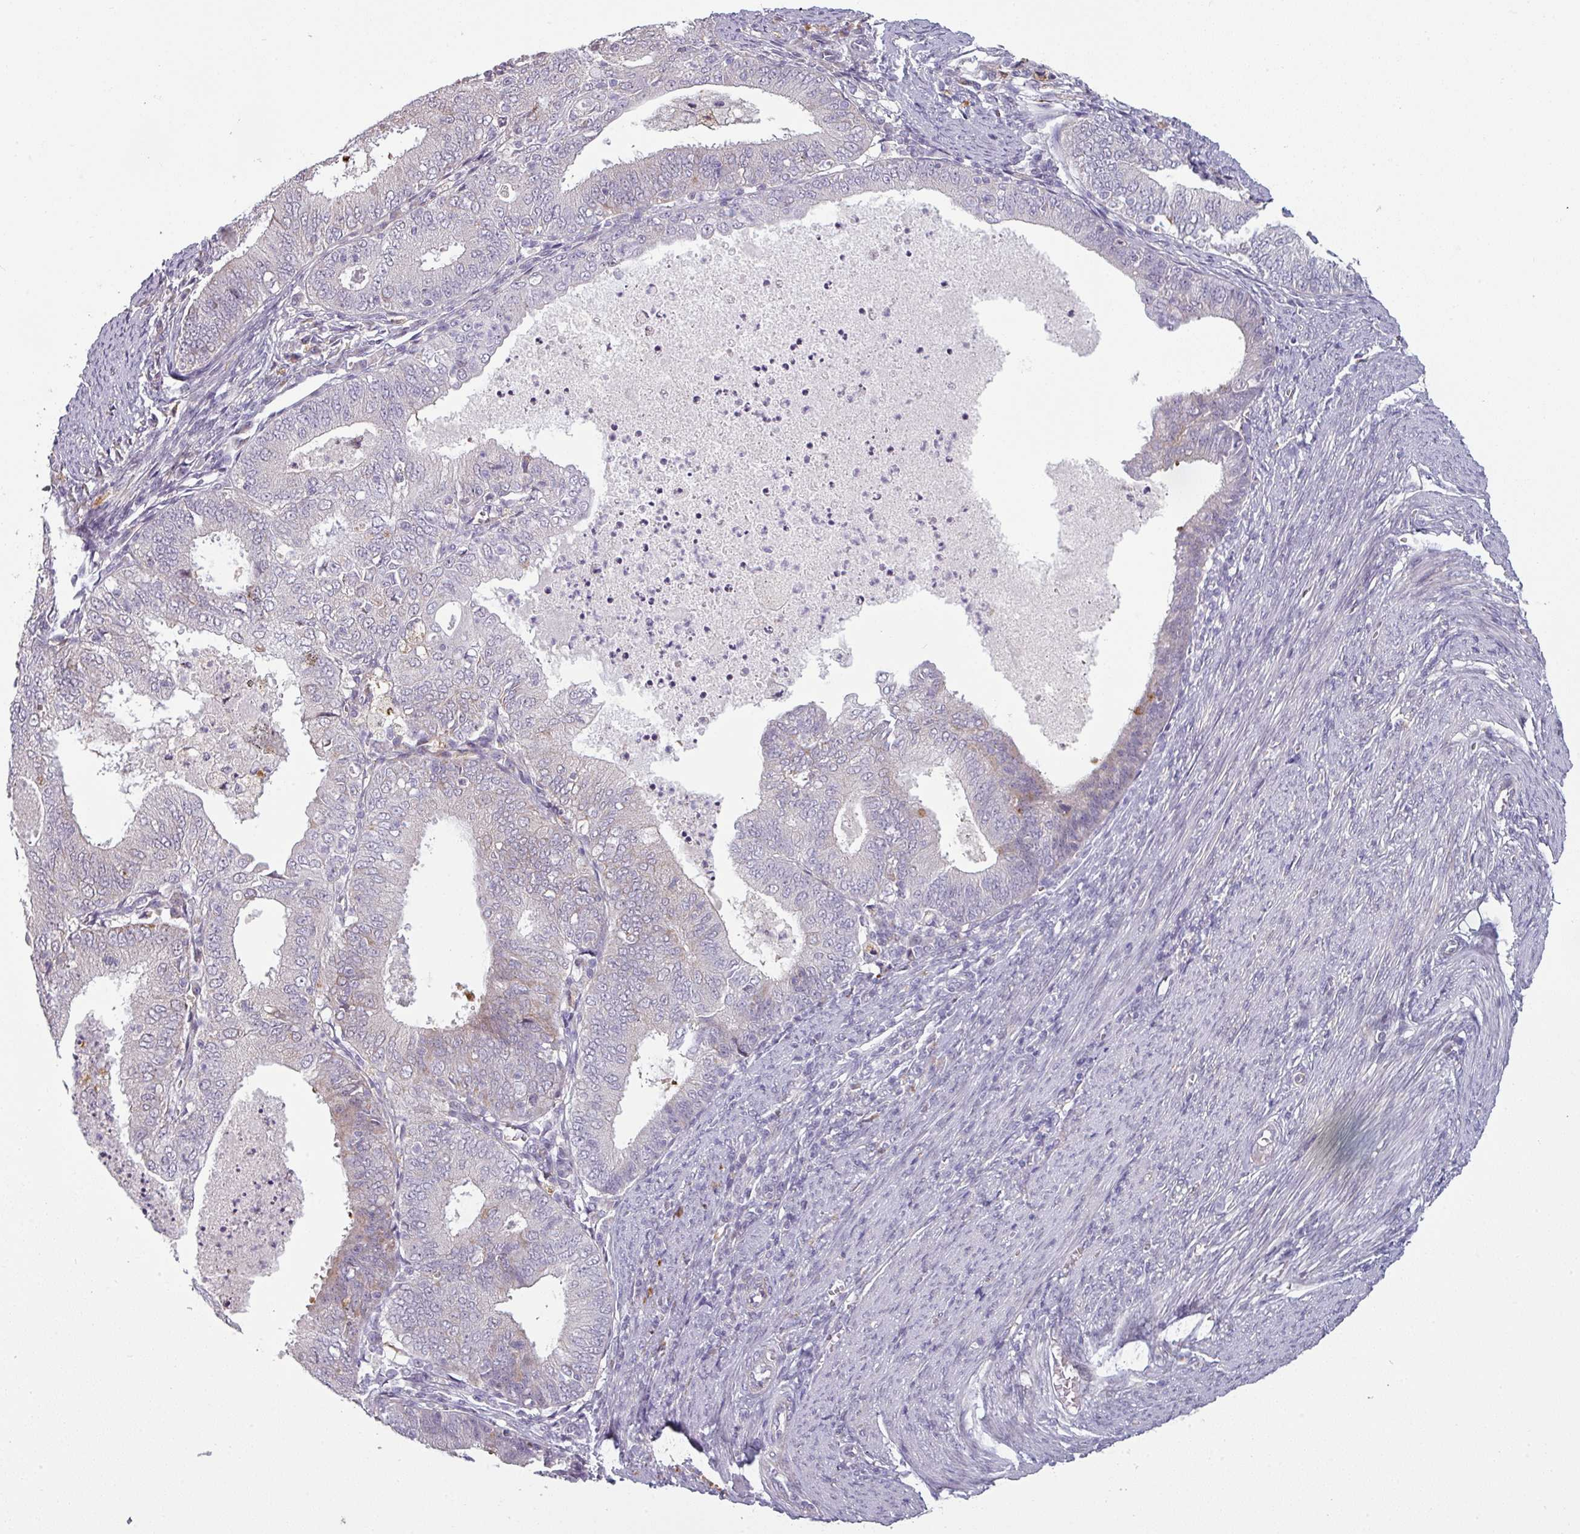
{"staining": {"intensity": "negative", "quantity": "none", "location": "none"}, "tissue": "endometrial cancer", "cell_type": "Tumor cells", "image_type": "cancer", "snomed": [{"axis": "morphology", "description": "Adenocarcinoma, NOS"}, {"axis": "topography", "description": "Endometrium"}], "caption": "This is a image of immunohistochemistry staining of endometrial cancer (adenocarcinoma), which shows no expression in tumor cells. (DAB immunohistochemistry with hematoxylin counter stain).", "gene": "C2orf16", "patient": {"sex": "female", "age": 57}}